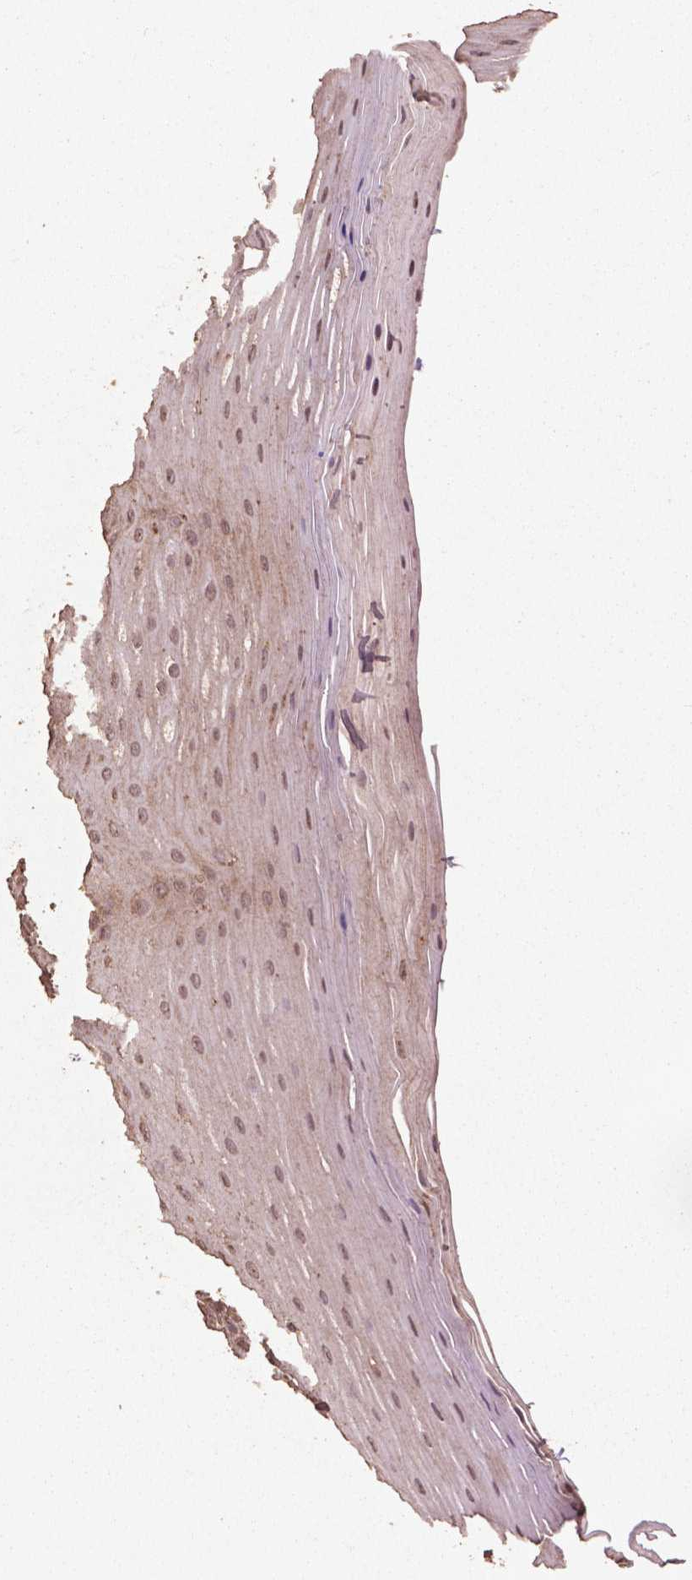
{"staining": {"intensity": "weak", "quantity": "25%-75%", "location": "cytoplasmic/membranous,nuclear"}, "tissue": "oral mucosa", "cell_type": "Squamous epithelial cells", "image_type": "normal", "snomed": [{"axis": "morphology", "description": "Normal tissue, NOS"}, {"axis": "morphology", "description": "Squamous cell carcinoma, NOS"}, {"axis": "topography", "description": "Oral tissue"}, {"axis": "topography", "description": "Tounge, NOS"}, {"axis": "topography", "description": "Head-Neck"}], "caption": "Approximately 25%-75% of squamous epithelial cells in benign human oral mucosa exhibit weak cytoplasmic/membranous,nuclear protein staining as visualized by brown immunohistochemical staining.", "gene": "BABAM1", "patient": {"sex": "male", "age": 62}}